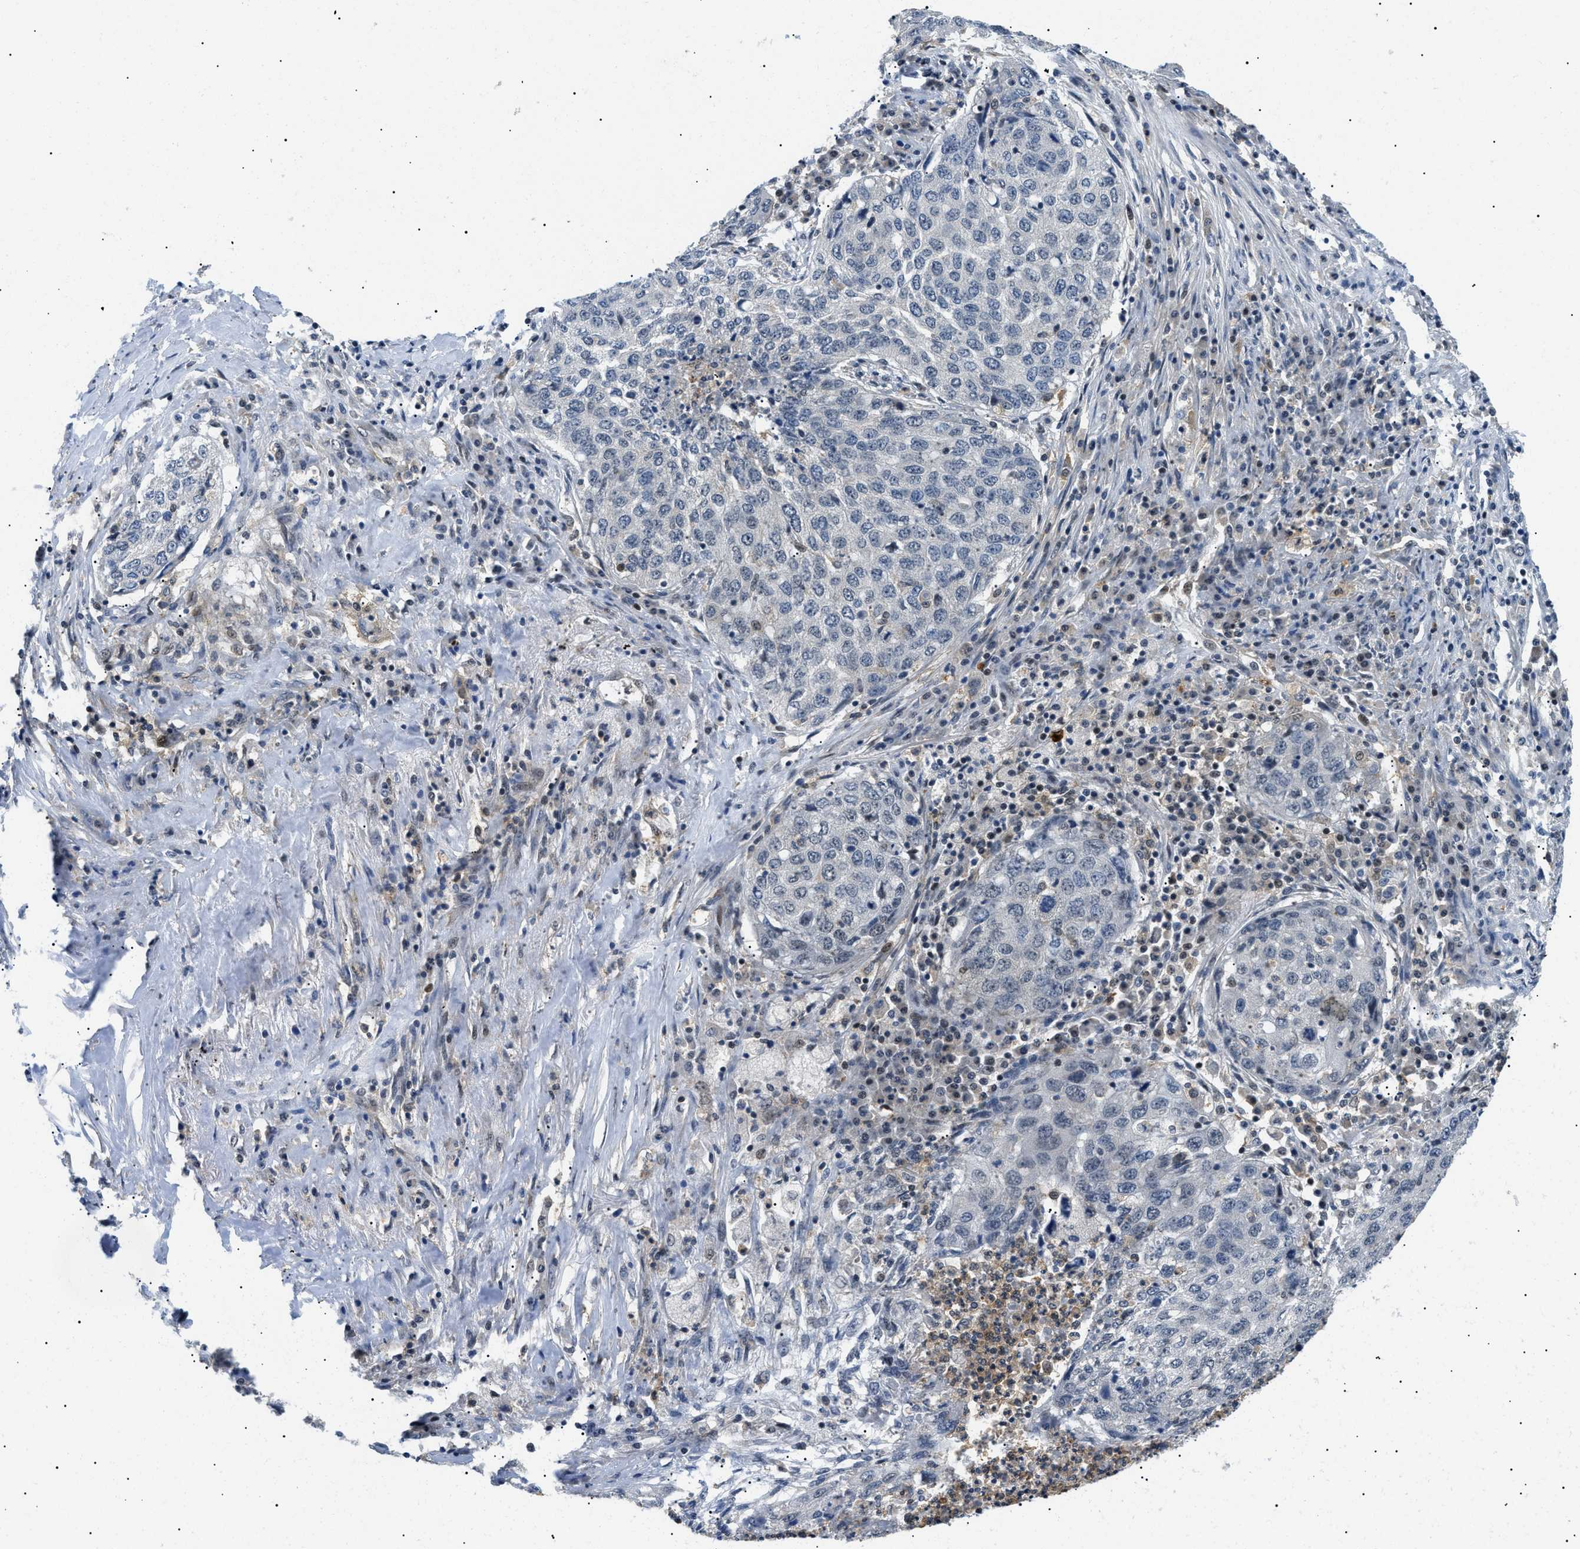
{"staining": {"intensity": "negative", "quantity": "none", "location": "none"}, "tissue": "lung cancer", "cell_type": "Tumor cells", "image_type": "cancer", "snomed": [{"axis": "morphology", "description": "Squamous cell carcinoma, NOS"}, {"axis": "topography", "description": "Lung"}], "caption": "Lung cancer (squamous cell carcinoma) stained for a protein using immunohistochemistry displays no positivity tumor cells.", "gene": "RBM15", "patient": {"sex": "female", "age": 63}}